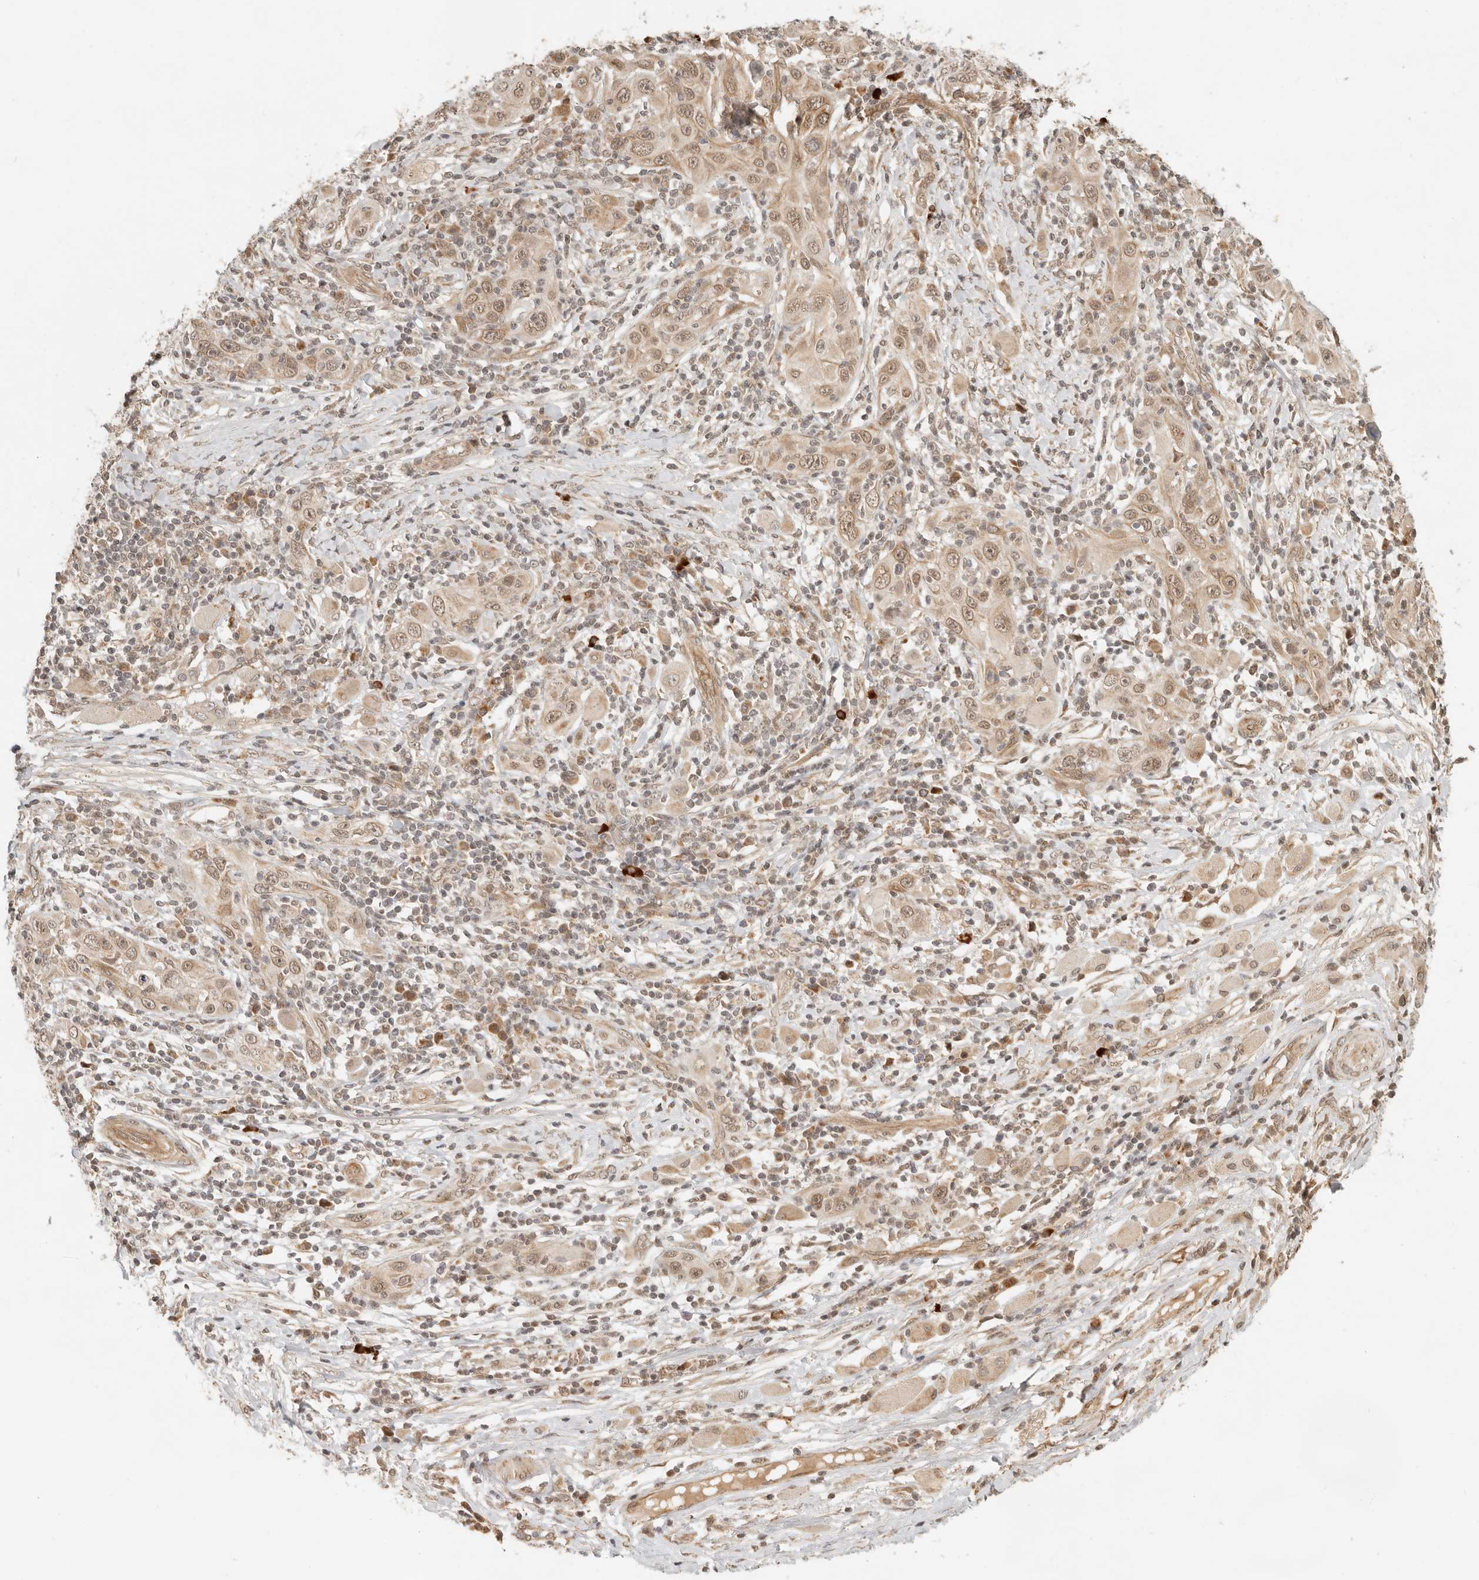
{"staining": {"intensity": "moderate", "quantity": ">75%", "location": "nuclear"}, "tissue": "skin cancer", "cell_type": "Tumor cells", "image_type": "cancer", "snomed": [{"axis": "morphology", "description": "Squamous cell carcinoma, NOS"}, {"axis": "topography", "description": "Skin"}], "caption": "This is a micrograph of immunohistochemistry (IHC) staining of skin cancer (squamous cell carcinoma), which shows moderate expression in the nuclear of tumor cells.", "gene": "BAALC", "patient": {"sex": "female", "age": 88}}